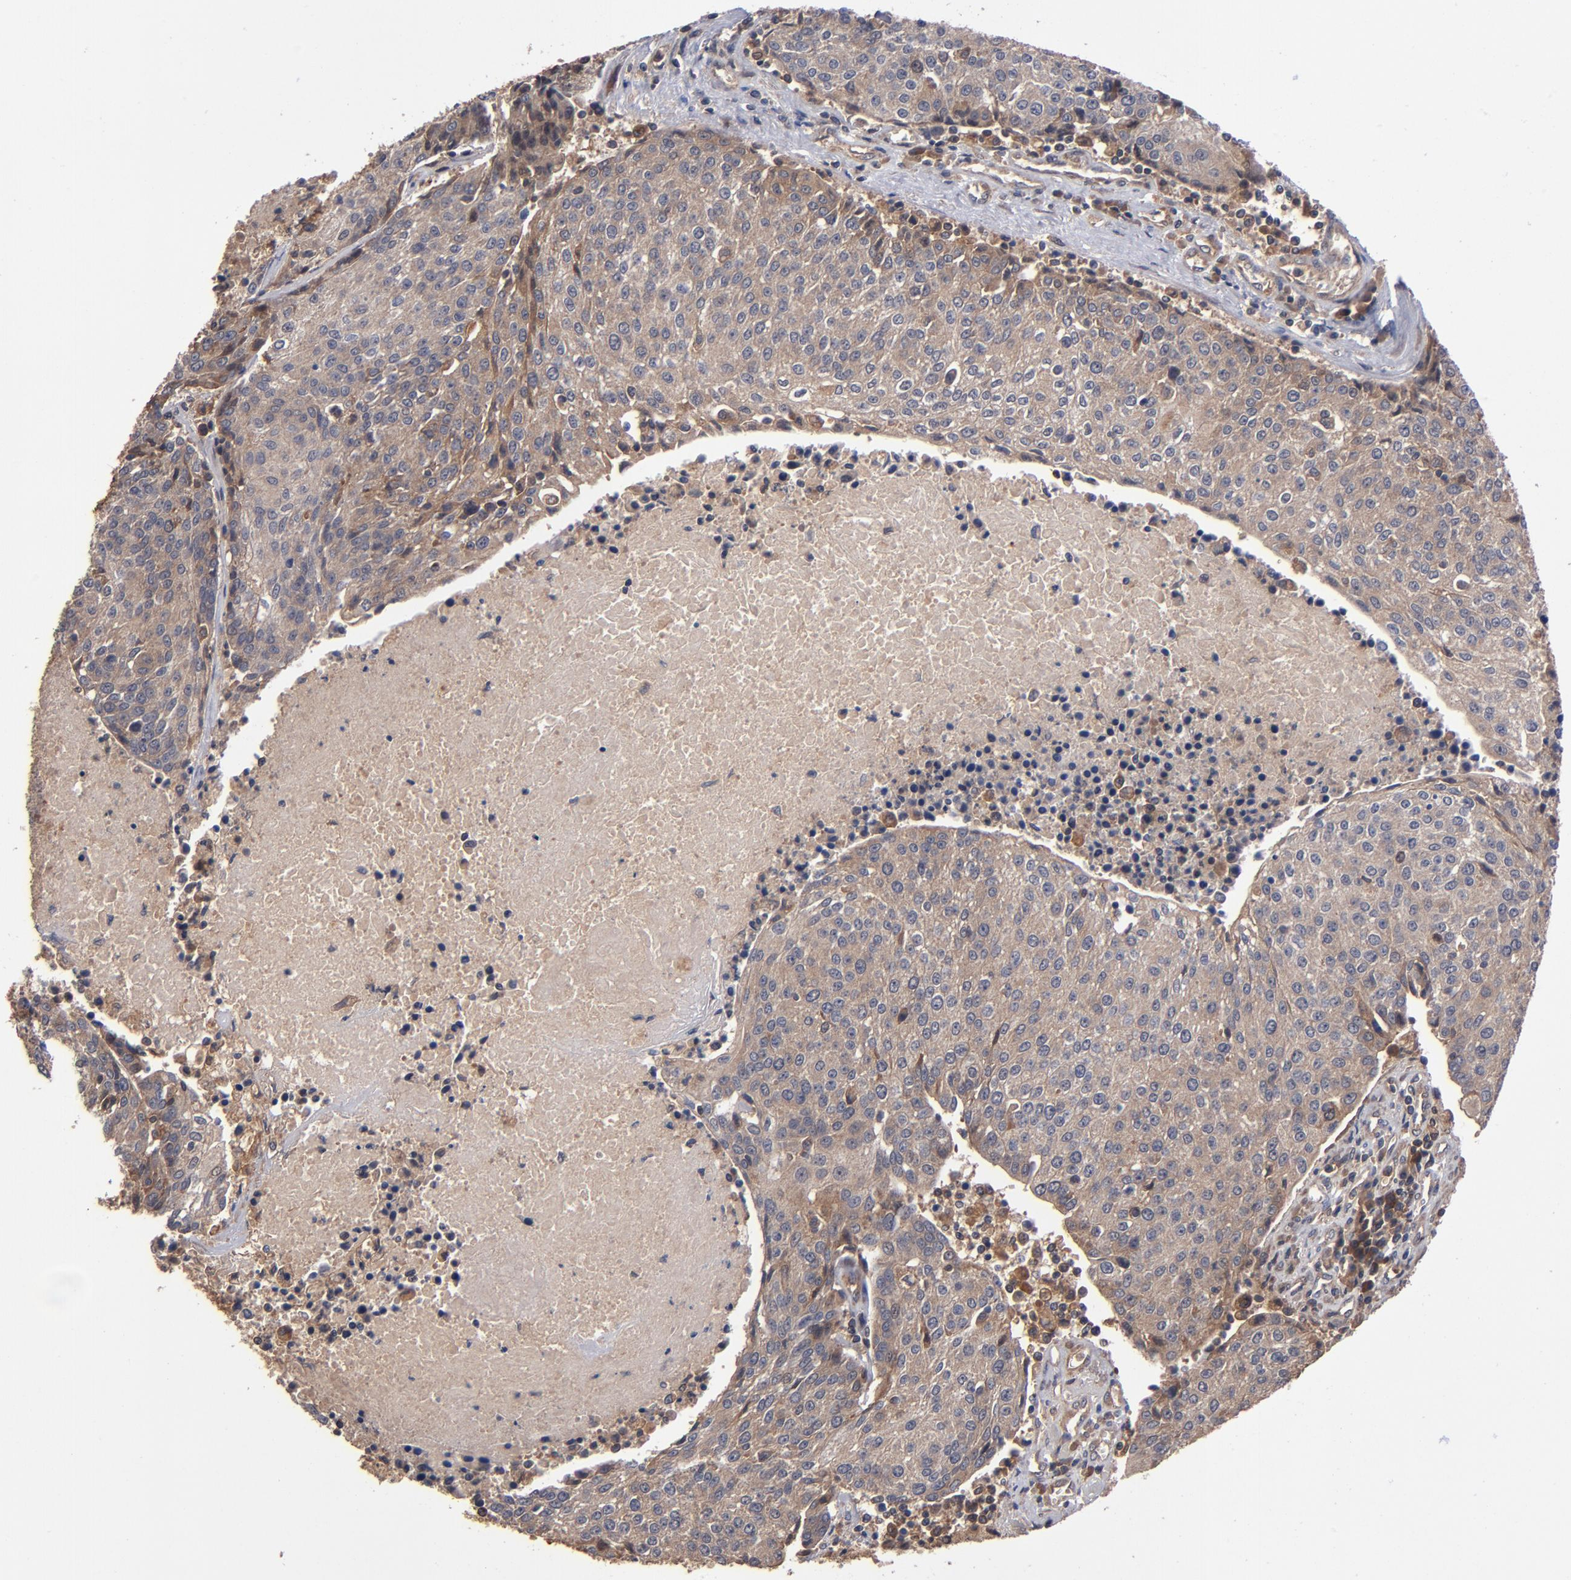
{"staining": {"intensity": "moderate", "quantity": ">75%", "location": "cytoplasmic/membranous"}, "tissue": "urothelial cancer", "cell_type": "Tumor cells", "image_type": "cancer", "snomed": [{"axis": "morphology", "description": "Urothelial carcinoma, High grade"}, {"axis": "topography", "description": "Urinary bladder"}], "caption": "High-magnification brightfield microscopy of urothelial cancer stained with DAB (3,3'-diaminobenzidine) (brown) and counterstained with hematoxylin (blue). tumor cells exhibit moderate cytoplasmic/membranous positivity is appreciated in about>75% of cells.", "gene": "BDKRB1", "patient": {"sex": "female", "age": 85}}